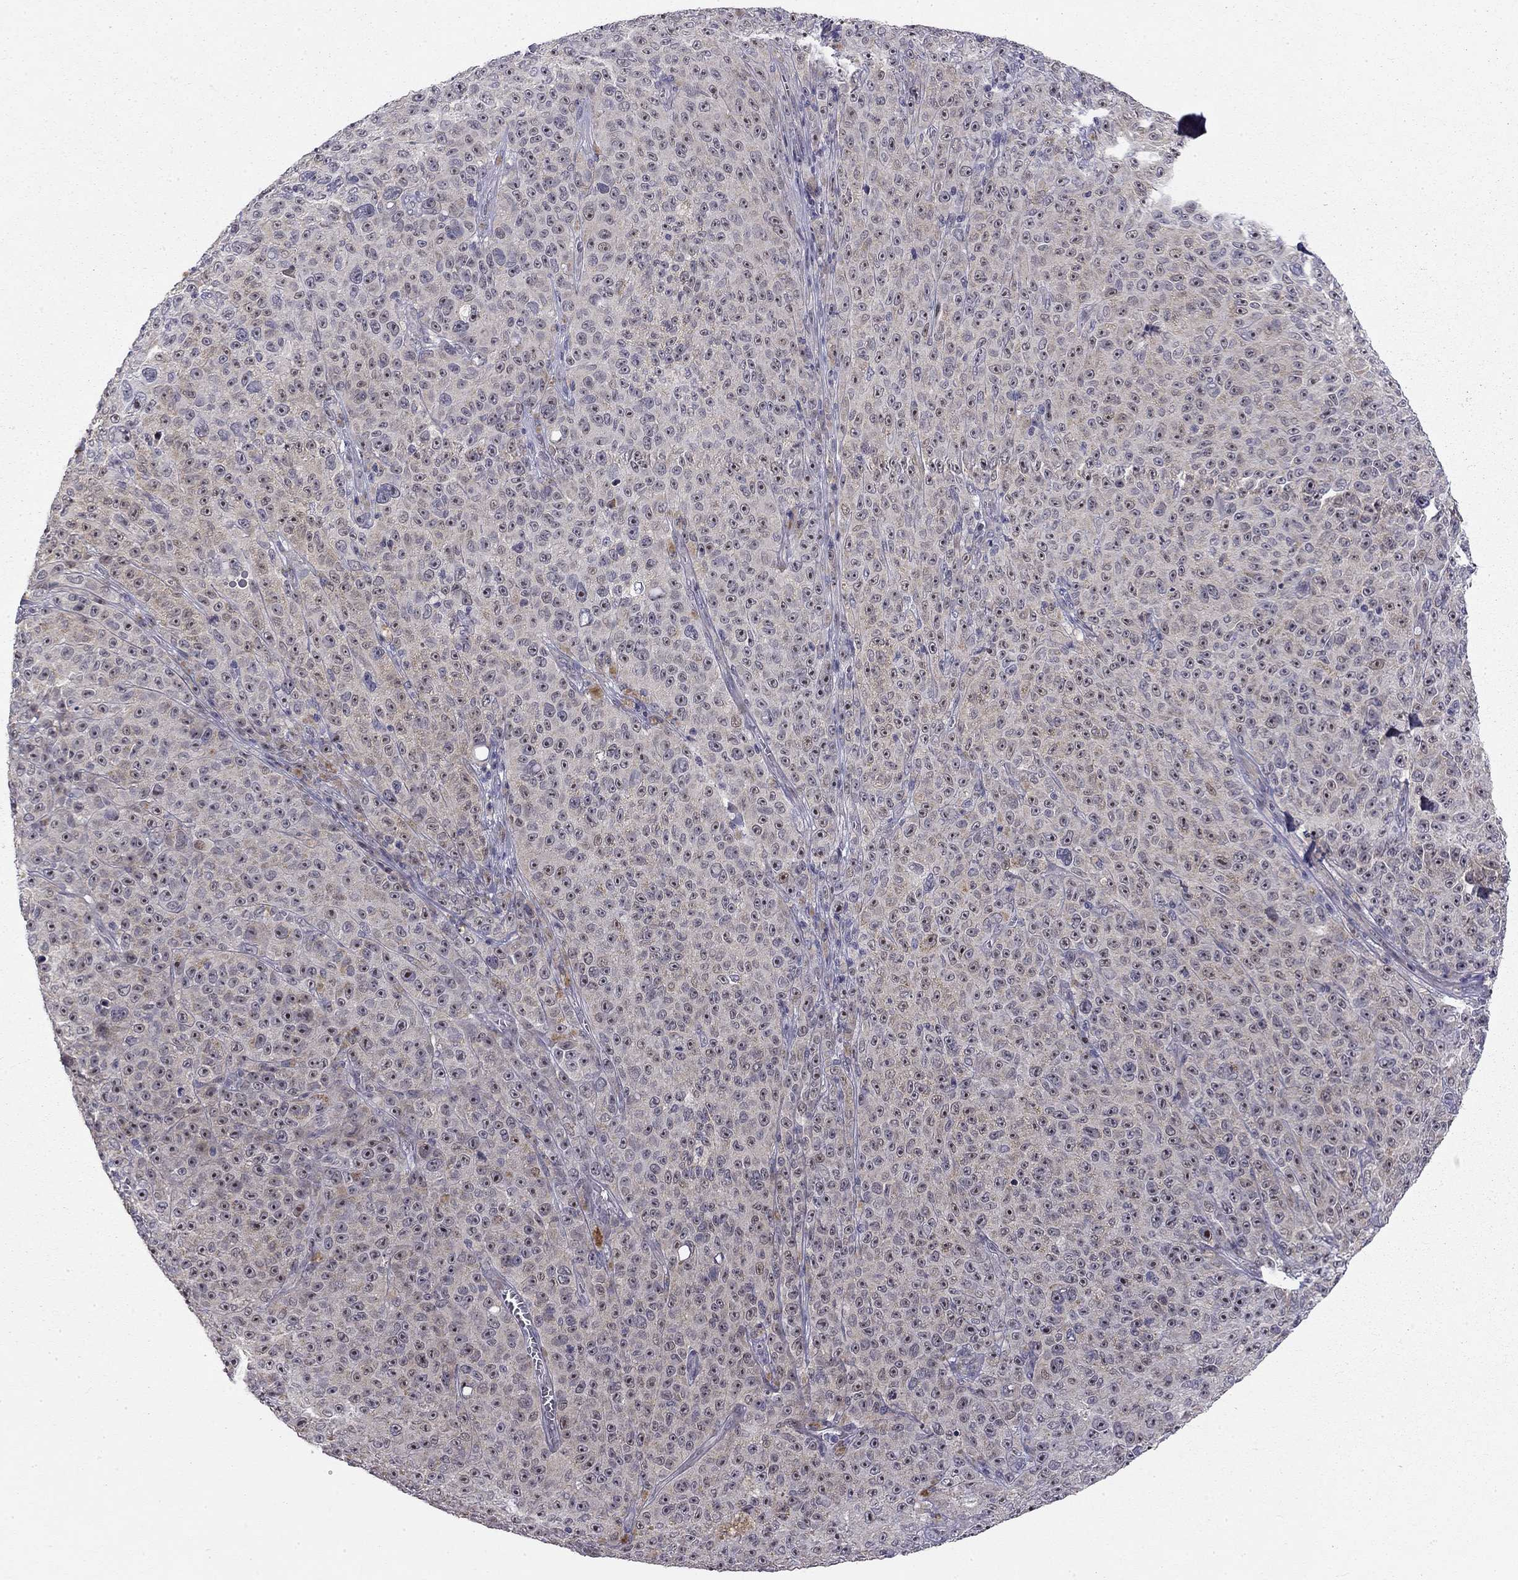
{"staining": {"intensity": "moderate", "quantity": "25%-75%", "location": "nuclear"}, "tissue": "melanoma", "cell_type": "Tumor cells", "image_type": "cancer", "snomed": [{"axis": "morphology", "description": "Malignant melanoma, NOS"}, {"axis": "topography", "description": "Skin"}], "caption": "Approximately 25%-75% of tumor cells in human malignant melanoma display moderate nuclear protein positivity as visualized by brown immunohistochemical staining.", "gene": "STXBP6", "patient": {"sex": "female", "age": 82}}